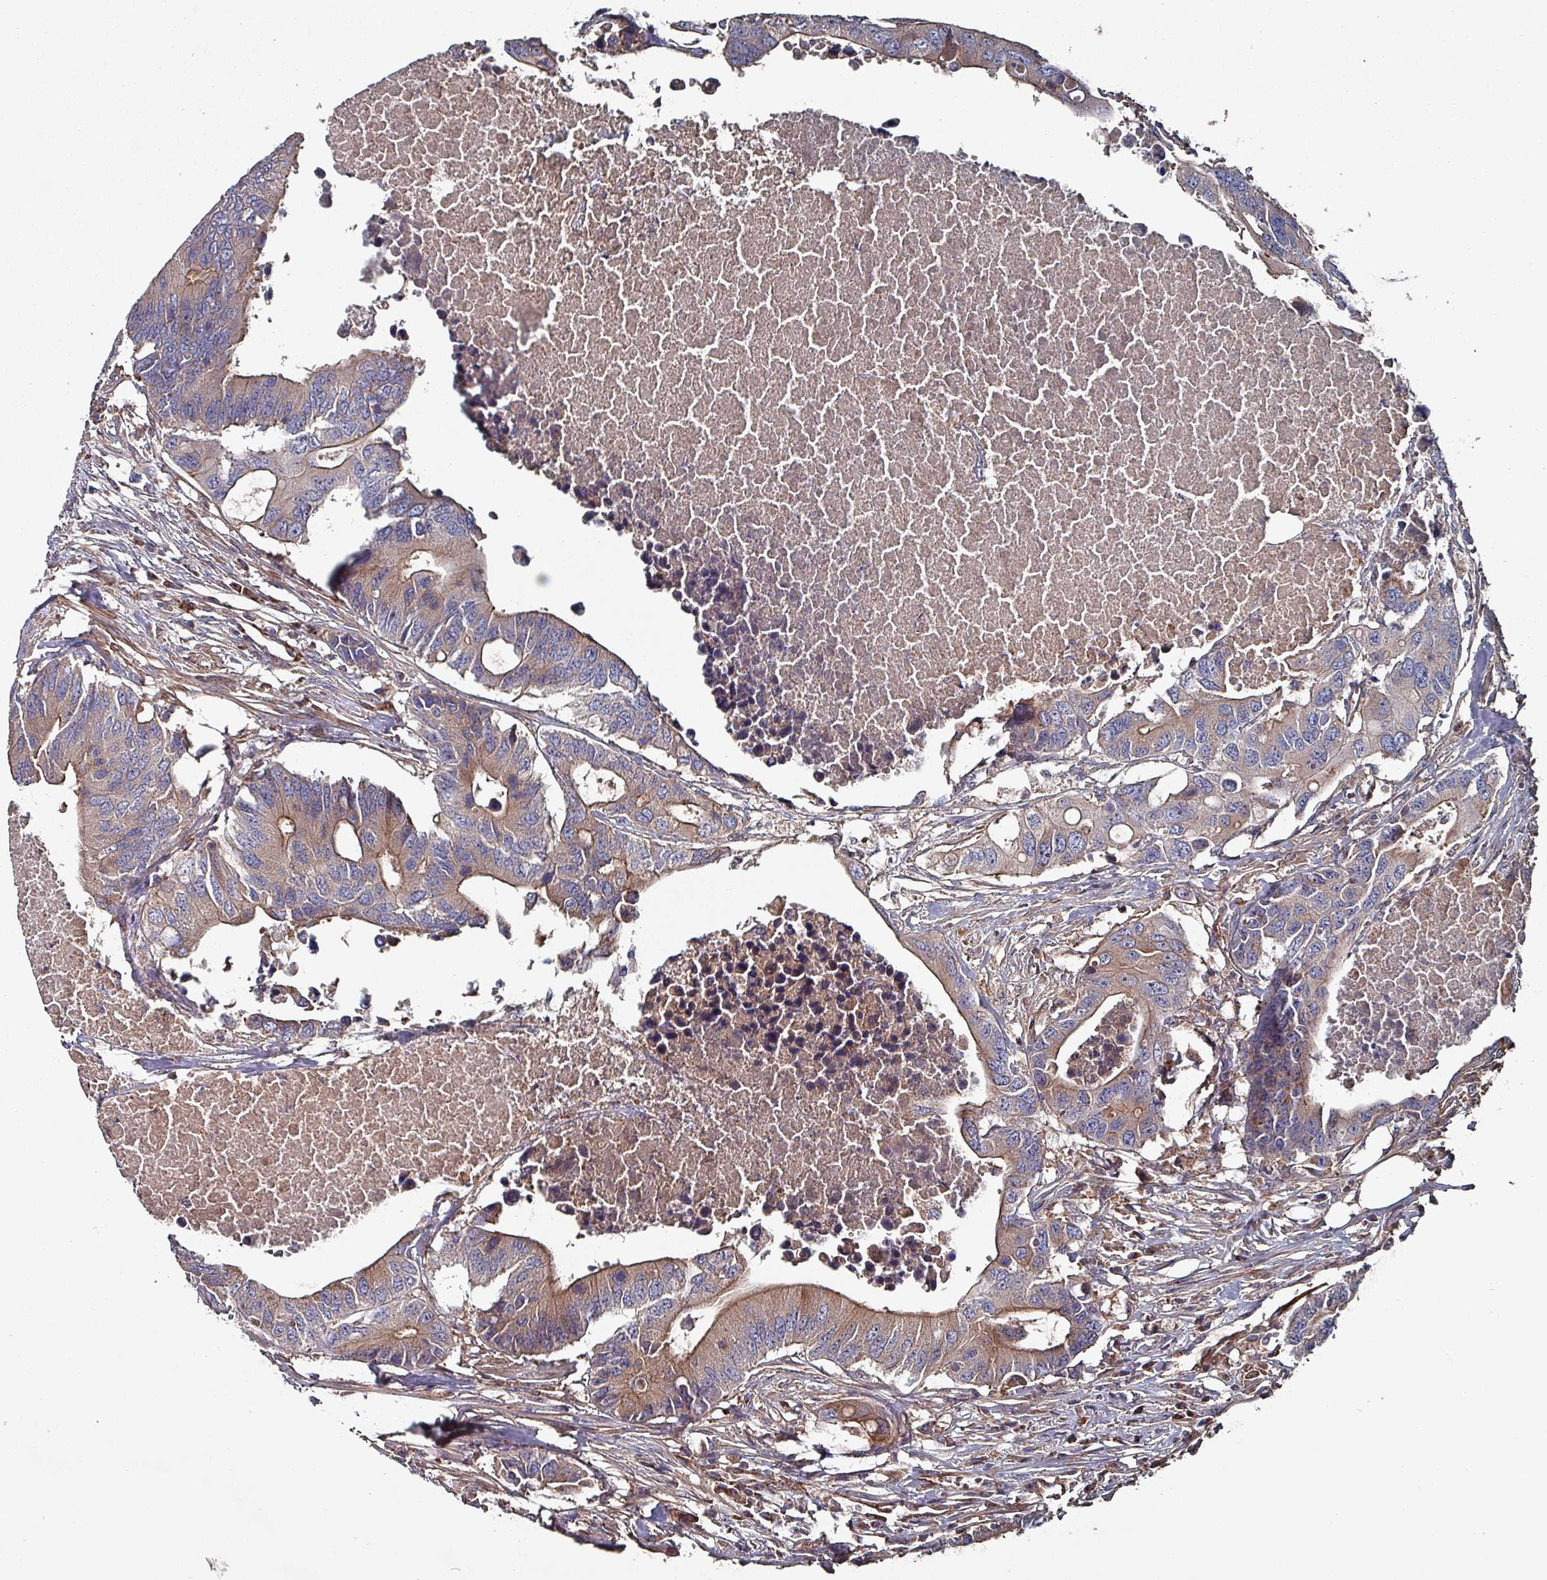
{"staining": {"intensity": "moderate", "quantity": ">75%", "location": "cytoplasmic/membranous"}, "tissue": "colorectal cancer", "cell_type": "Tumor cells", "image_type": "cancer", "snomed": [{"axis": "morphology", "description": "Adenocarcinoma, NOS"}, {"axis": "topography", "description": "Colon"}], "caption": "The image reveals staining of colorectal cancer (adenocarcinoma), revealing moderate cytoplasmic/membranous protein expression (brown color) within tumor cells.", "gene": "ANO10", "patient": {"sex": "male", "age": 71}}